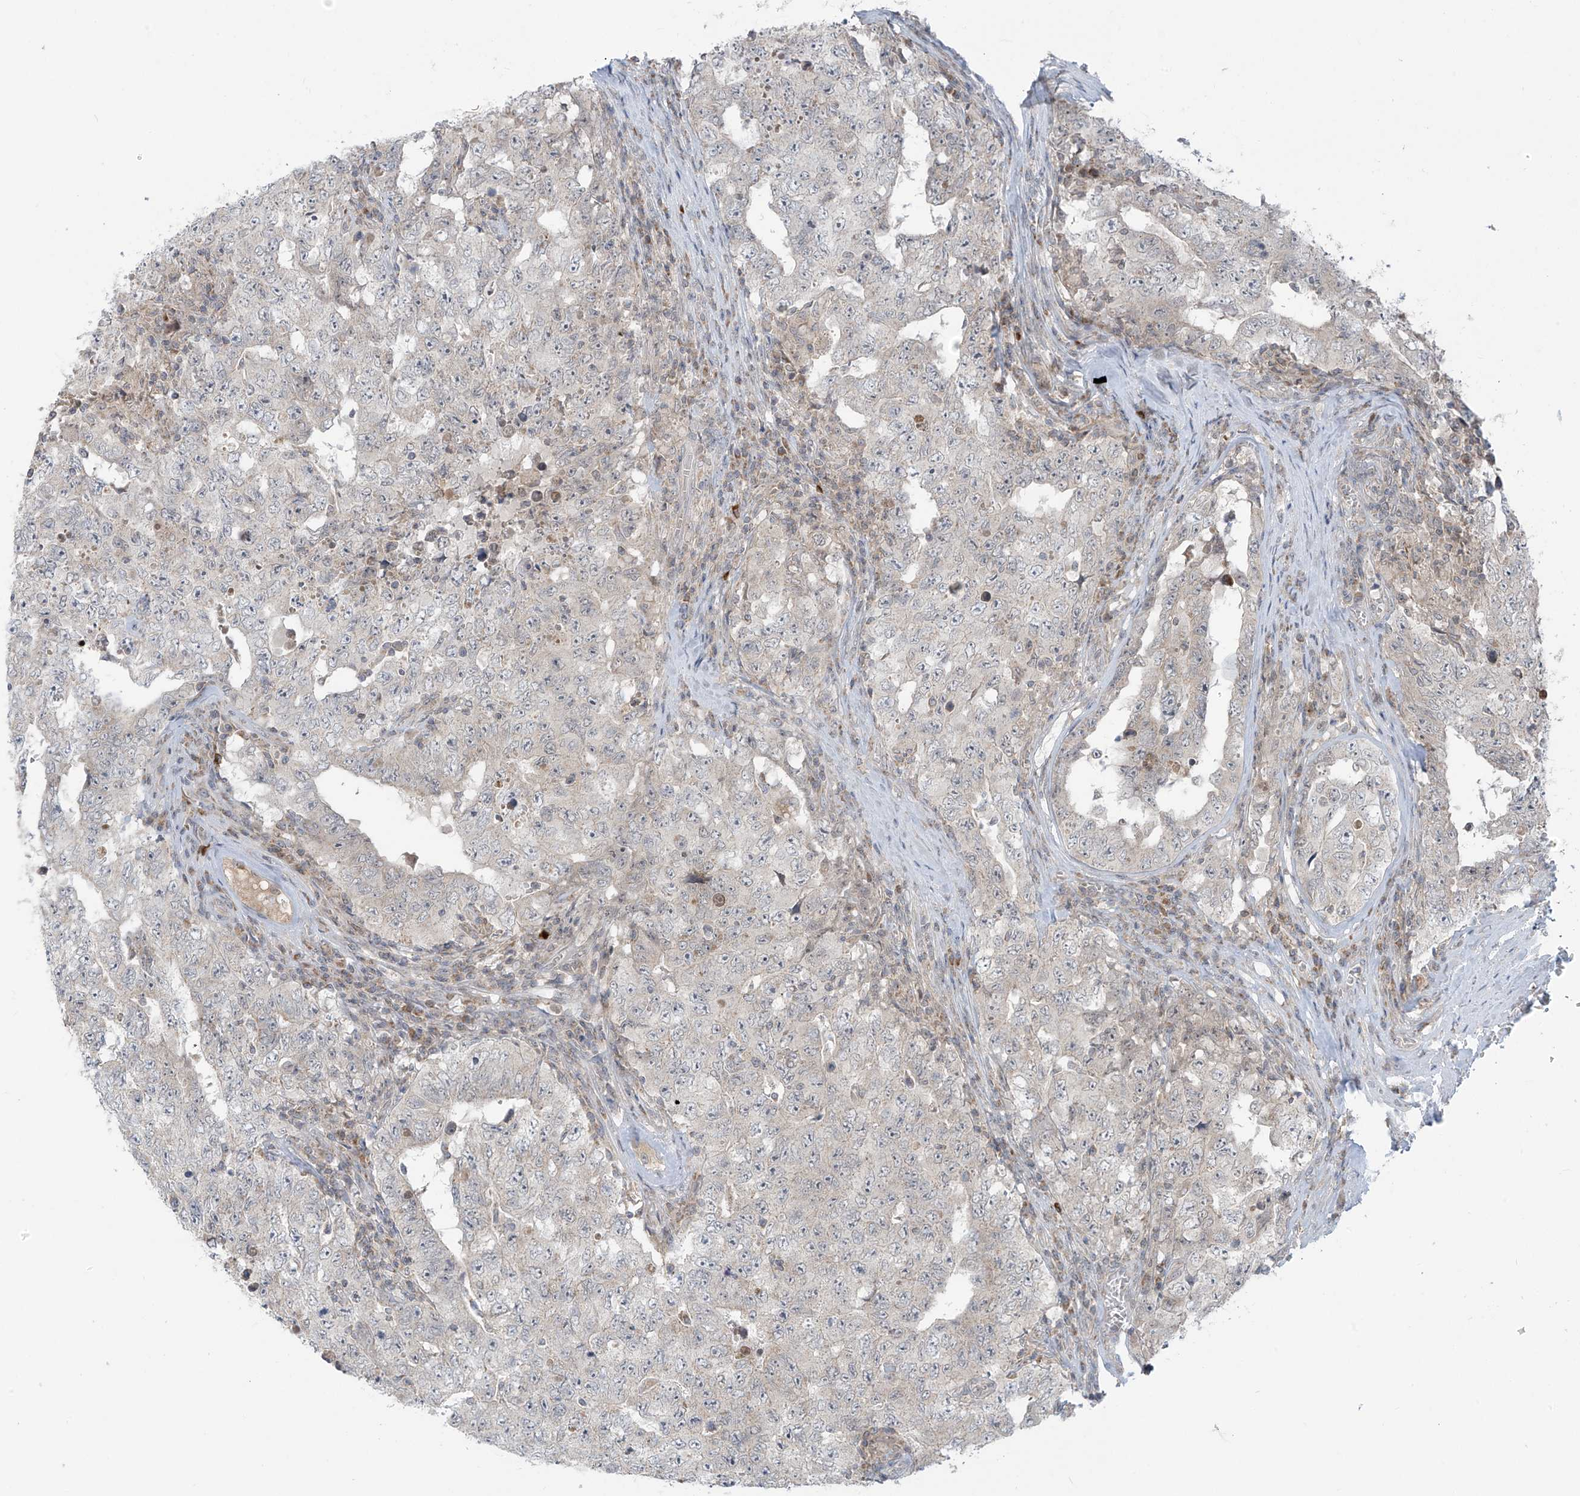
{"staining": {"intensity": "negative", "quantity": "none", "location": "none"}, "tissue": "testis cancer", "cell_type": "Tumor cells", "image_type": "cancer", "snomed": [{"axis": "morphology", "description": "Carcinoma, Embryonal, NOS"}, {"axis": "topography", "description": "Testis"}], "caption": "The IHC photomicrograph has no significant staining in tumor cells of testis embryonal carcinoma tissue. (Immunohistochemistry, brightfield microscopy, high magnification).", "gene": "HDDC2", "patient": {"sex": "male", "age": 26}}